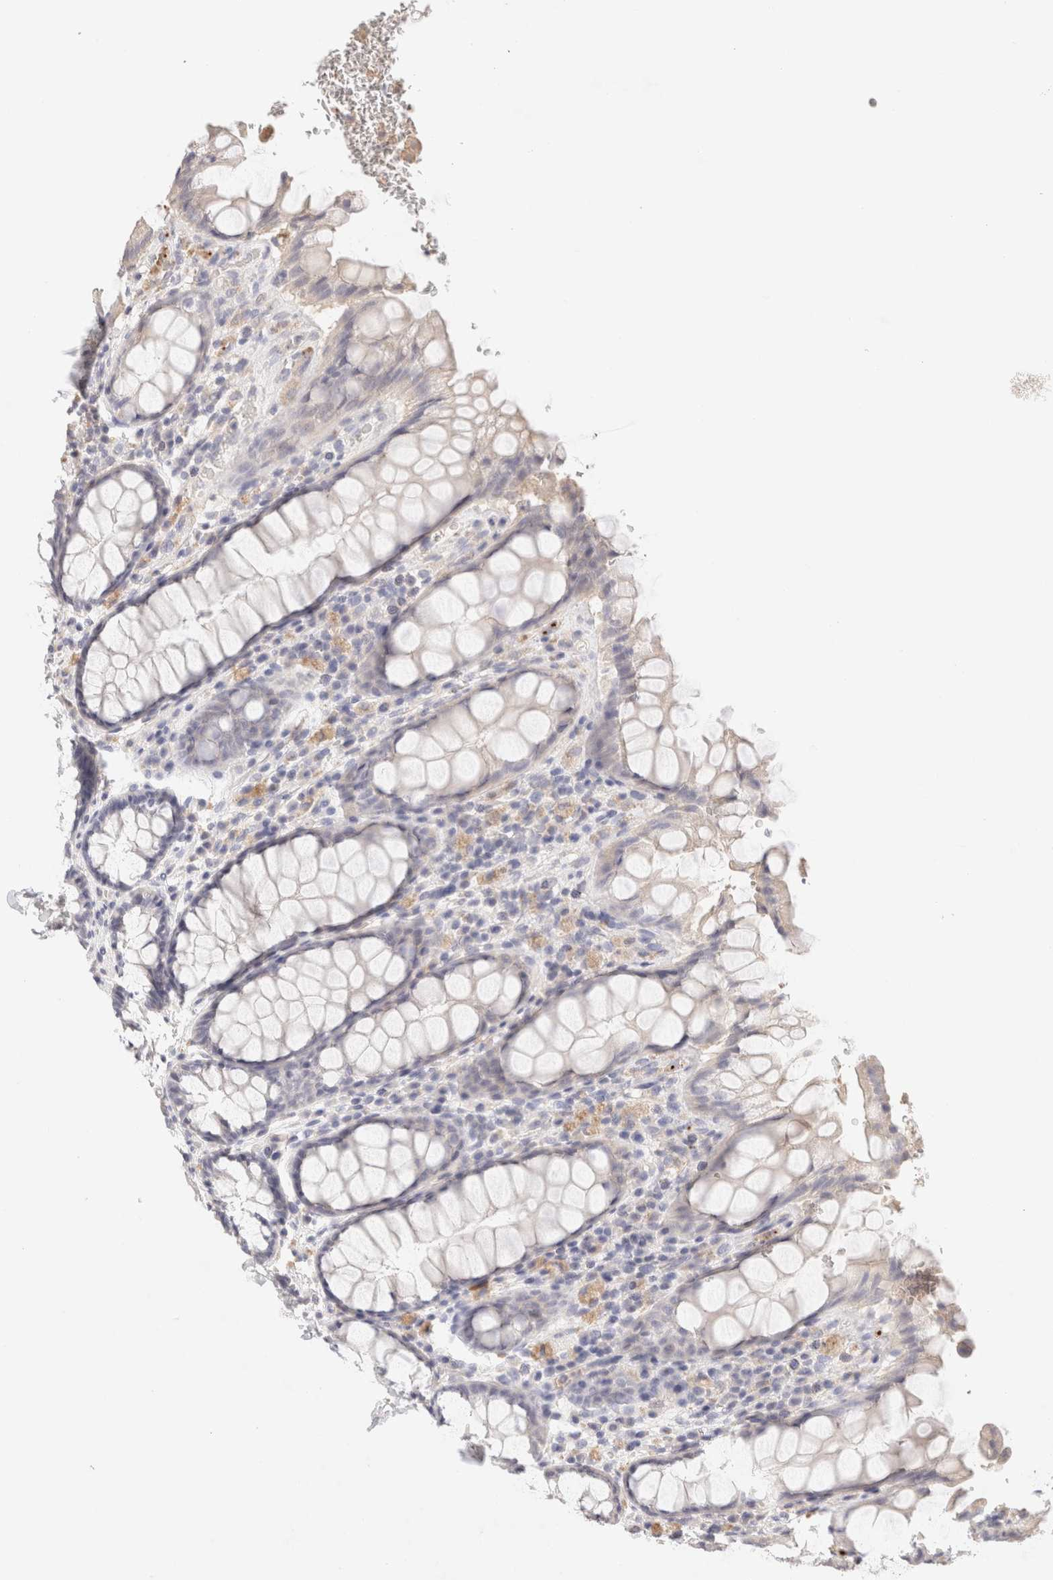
{"staining": {"intensity": "weak", "quantity": "<25%", "location": "cytoplasmic/membranous"}, "tissue": "rectum", "cell_type": "Glandular cells", "image_type": "normal", "snomed": [{"axis": "morphology", "description": "Normal tissue, NOS"}, {"axis": "topography", "description": "Rectum"}], "caption": "Glandular cells show no significant positivity in unremarkable rectum. Brightfield microscopy of IHC stained with DAB (3,3'-diaminobenzidine) (brown) and hematoxylin (blue), captured at high magnification.", "gene": "SCGB2A2", "patient": {"sex": "male", "age": 64}}